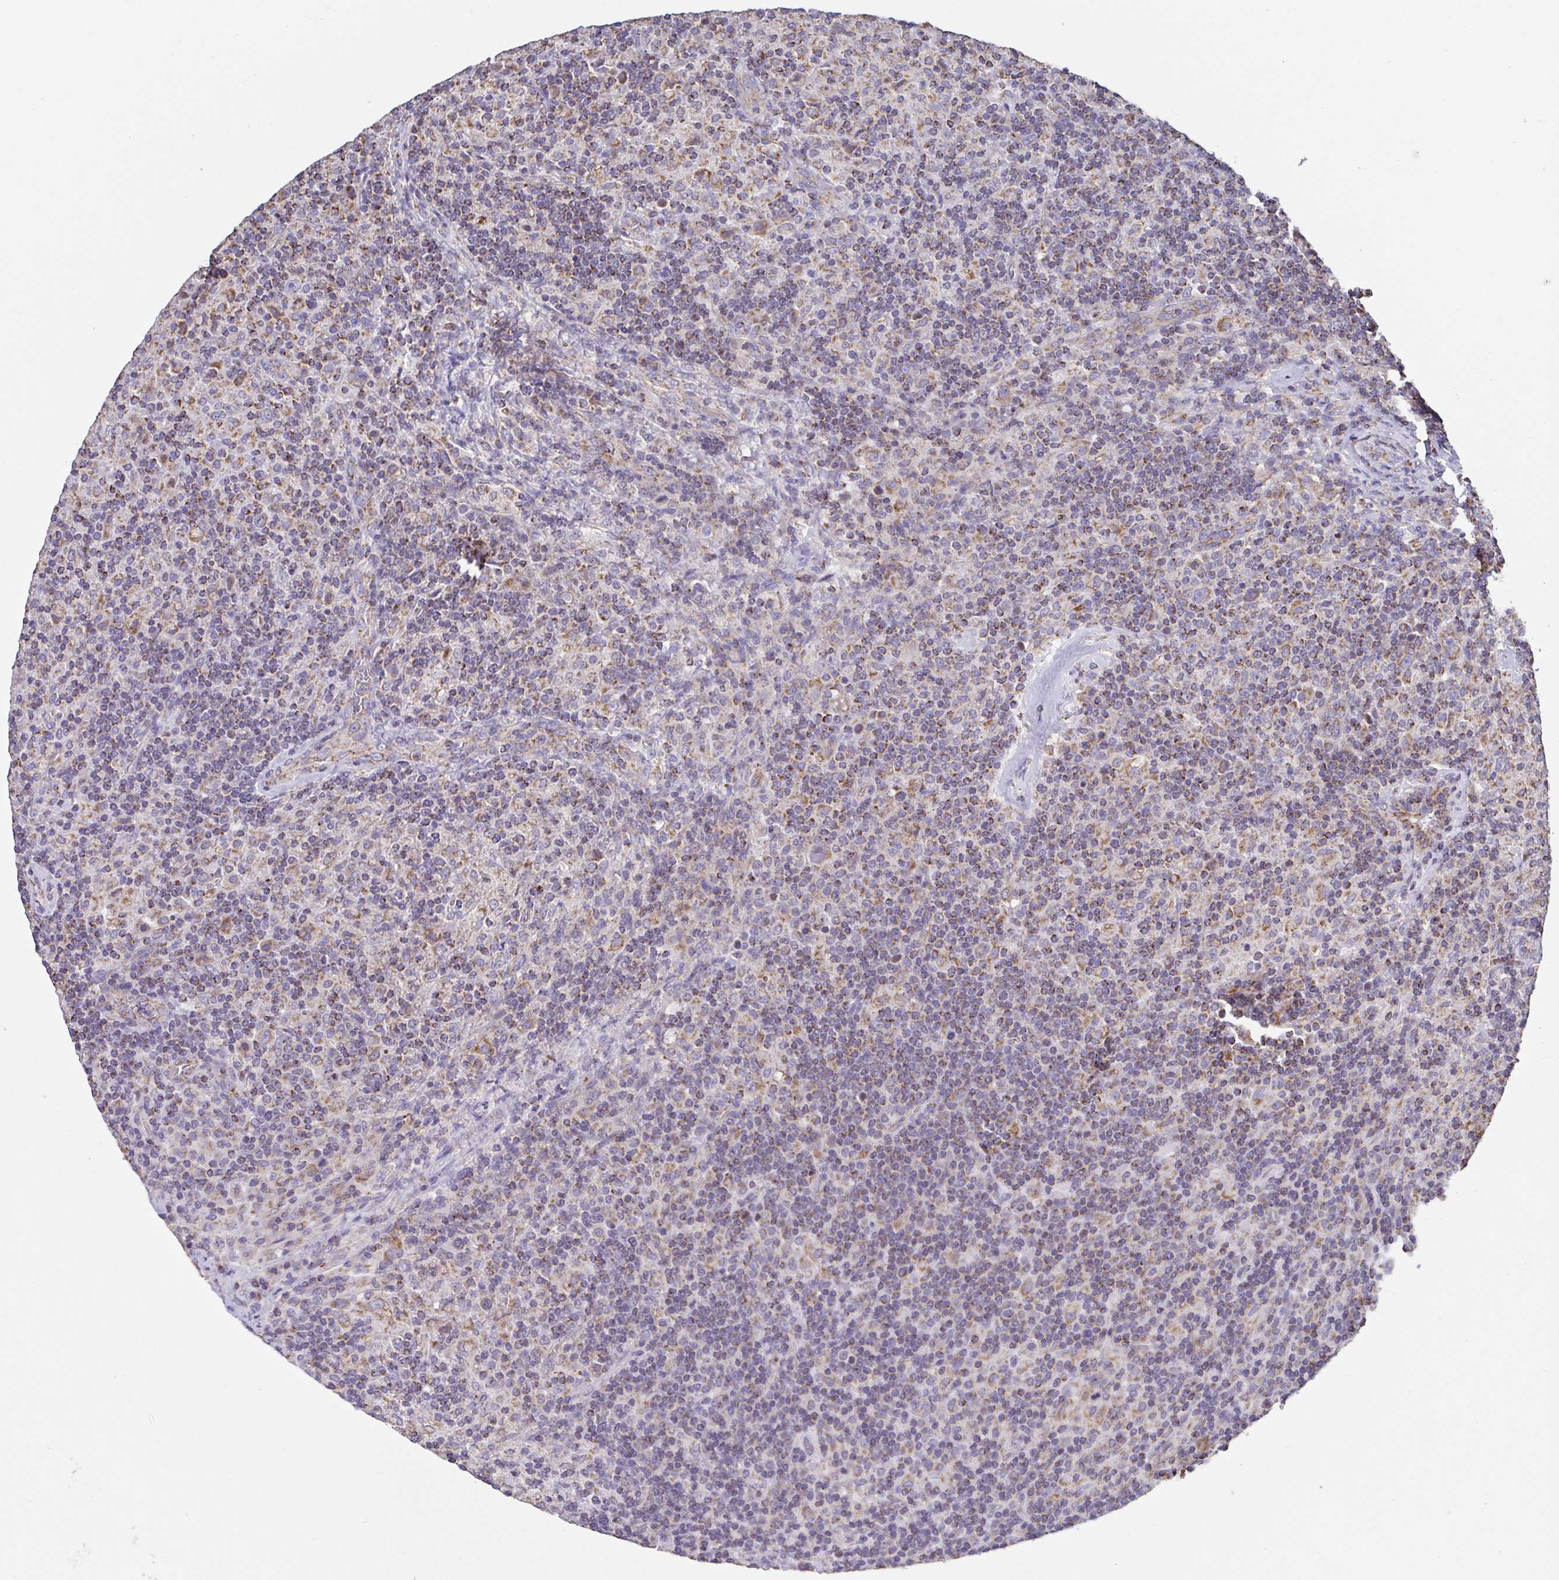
{"staining": {"intensity": "moderate", "quantity": "25%-75%", "location": "cytoplasmic/membranous"}, "tissue": "lymphoma", "cell_type": "Tumor cells", "image_type": "cancer", "snomed": [{"axis": "morphology", "description": "Hodgkin's disease, NOS"}, {"axis": "topography", "description": "Lymph node"}], "caption": "Protein staining of Hodgkin's disease tissue exhibits moderate cytoplasmic/membranous staining in about 25%-75% of tumor cells. The protein is stained brown, and the nuclei are stained in blue (DAB IHC with brightfield microscopy, high magnification).", "gene": "GINM1", "patient": {"sex": "male", "age": 70}}